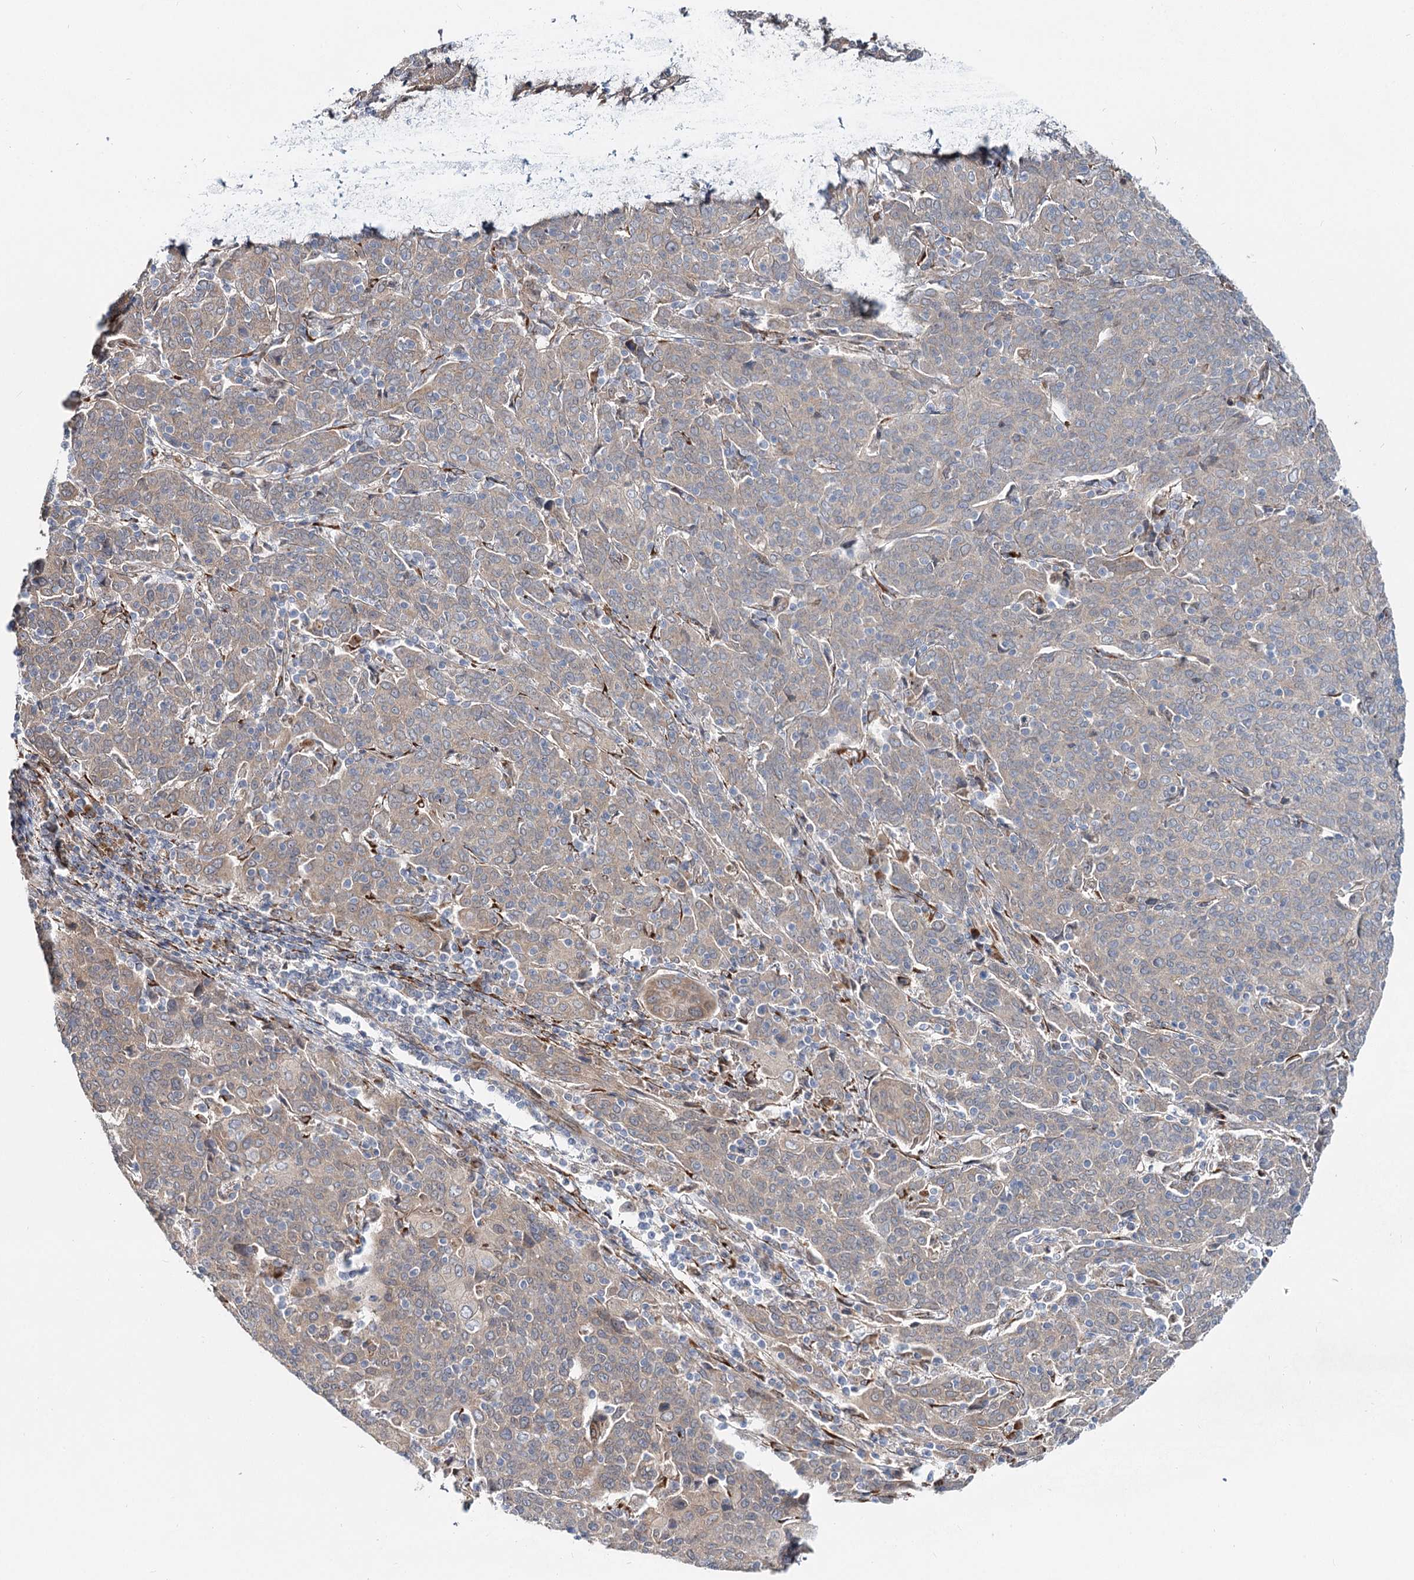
{"staining": {"intensity": "weak", "quantity": "<25%", "location": "cytoplasmic/membranous"}, "tissue": "cervical cancer", "cell_type": "Tumor cells", "image_type": "cancer", "snomed": [{"axis": "morphology", "description": "Squamous cell carcinoma, NOS"}, {"axis": "topography", "description": "Cervix"}], "caption": "DAB immunohistochemical staining of cervical cancer (squamous cell carcinoma) demonstrates no significant staining in tumor cells.", "gene": "SPART", "patient": {"sex": "female", "age": 67}}